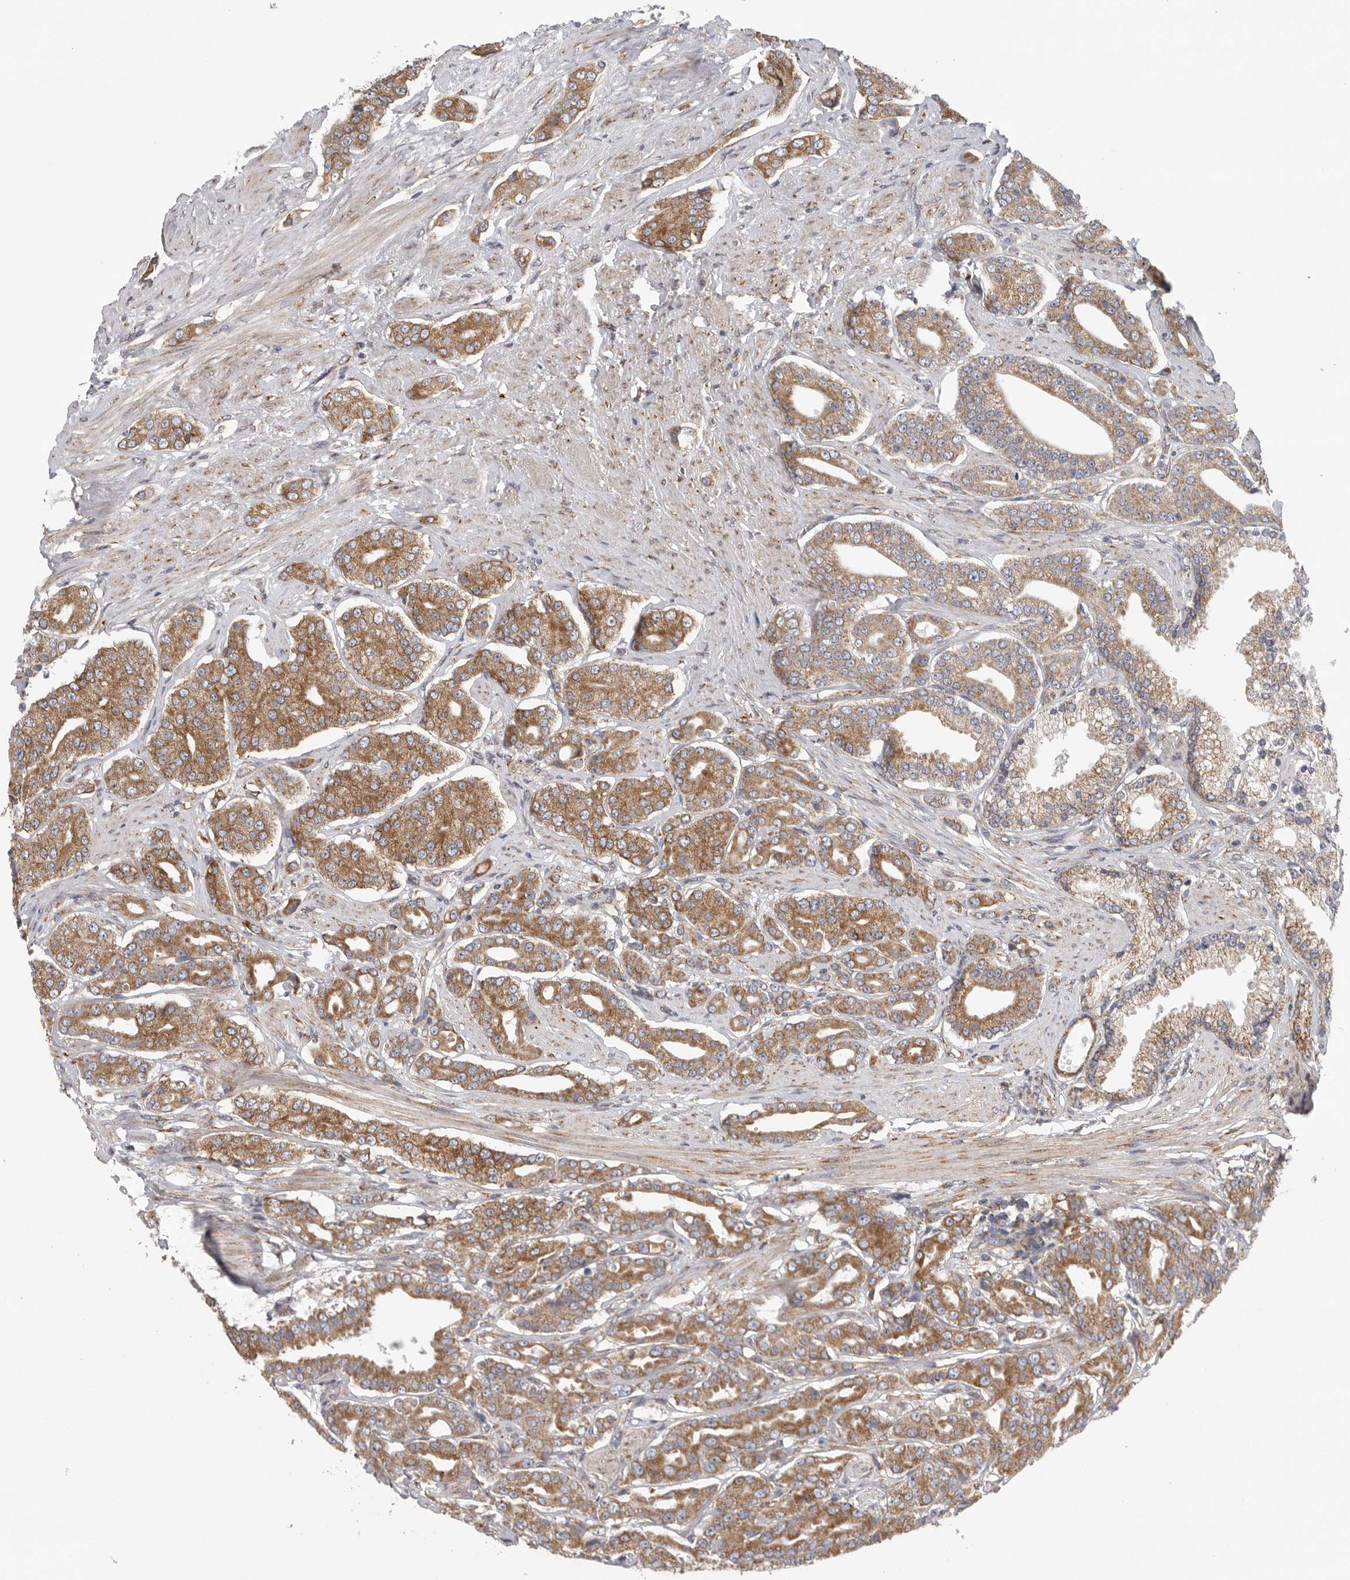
{"staining": {"intensity": "moderate", "quantity": ">75%", "location": "cytoplasmic/membranous"}, "tissue": "prostate cancer", "cell_type": "Tumor cells", "image_type": "cancer", "snomed": [{"axis": "morphology", "description": "Adenocarcinoma, High grade"}, {"axis": "topography", "description": "Prostate"}], "caption": "The photomicrograph demonstrates immunohistochemical staining of prostate cancer (high-grade adenocarcinoma). There is moderate cytoplasmic/membranous expression is present in approximately >75% of tumor cells.", "gene": "FKBP8", "patient": {"sex": "male", "age": 71}}